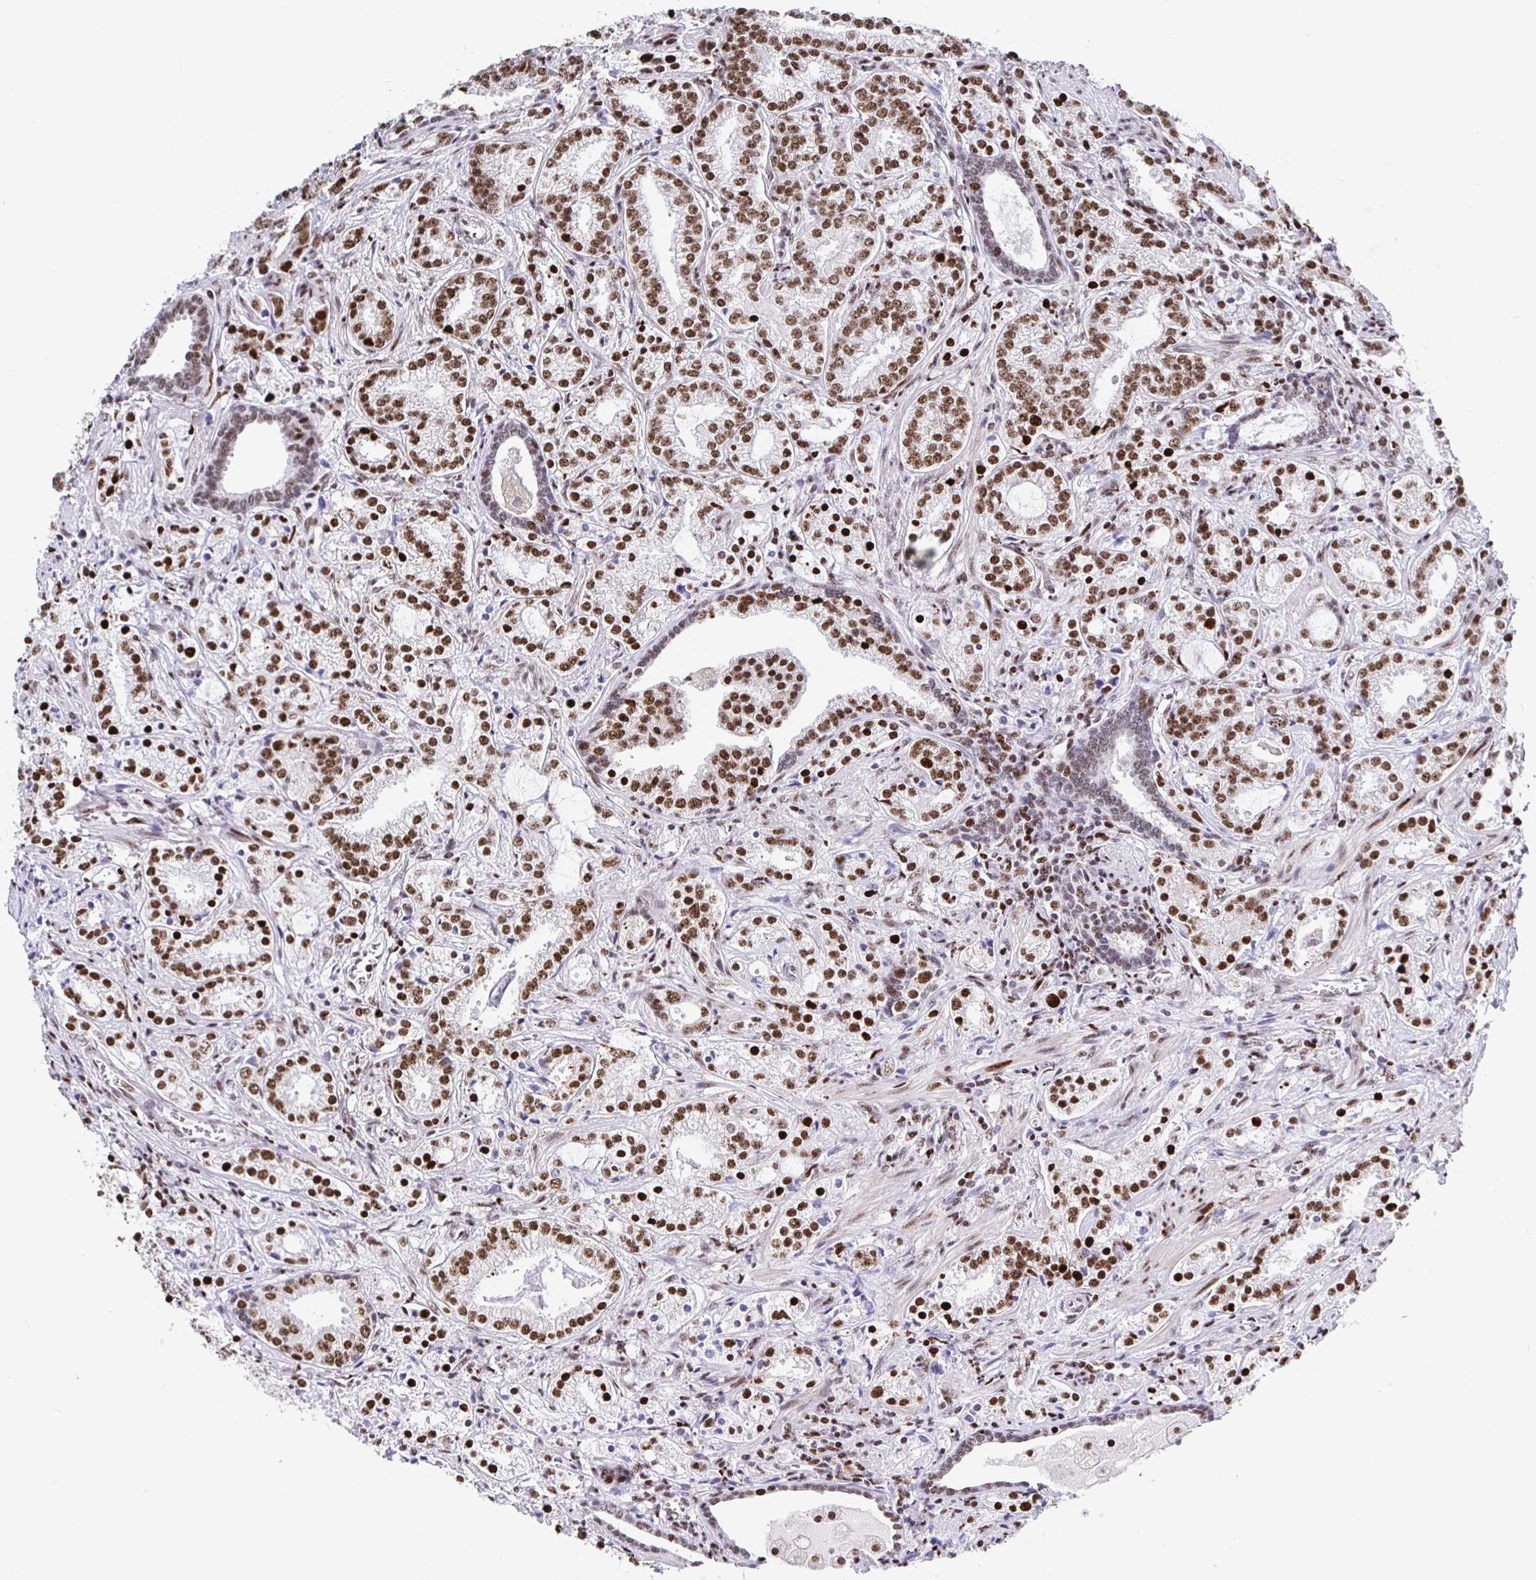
{"staining": {"intensity": "moderate", "quantity": ">75%", "location": "nuclear"}, "tissue": "prostate cancer", "cell_type": "Tumor cells", "image_type": "cancer", "snomed": [{"axis": "morphology", "description": "Adenocarcinoma, Medium grade"}, {"axis": "topography", "description": "Prostate"}], "caption": "A brown stain shows moderate nuclear staining of a protein in human prostate cancer (adenocarcinoma (medium-grade)) tumor cells.", "gene": "SETD5", "patient": {"sex": "male", "age": 57}}